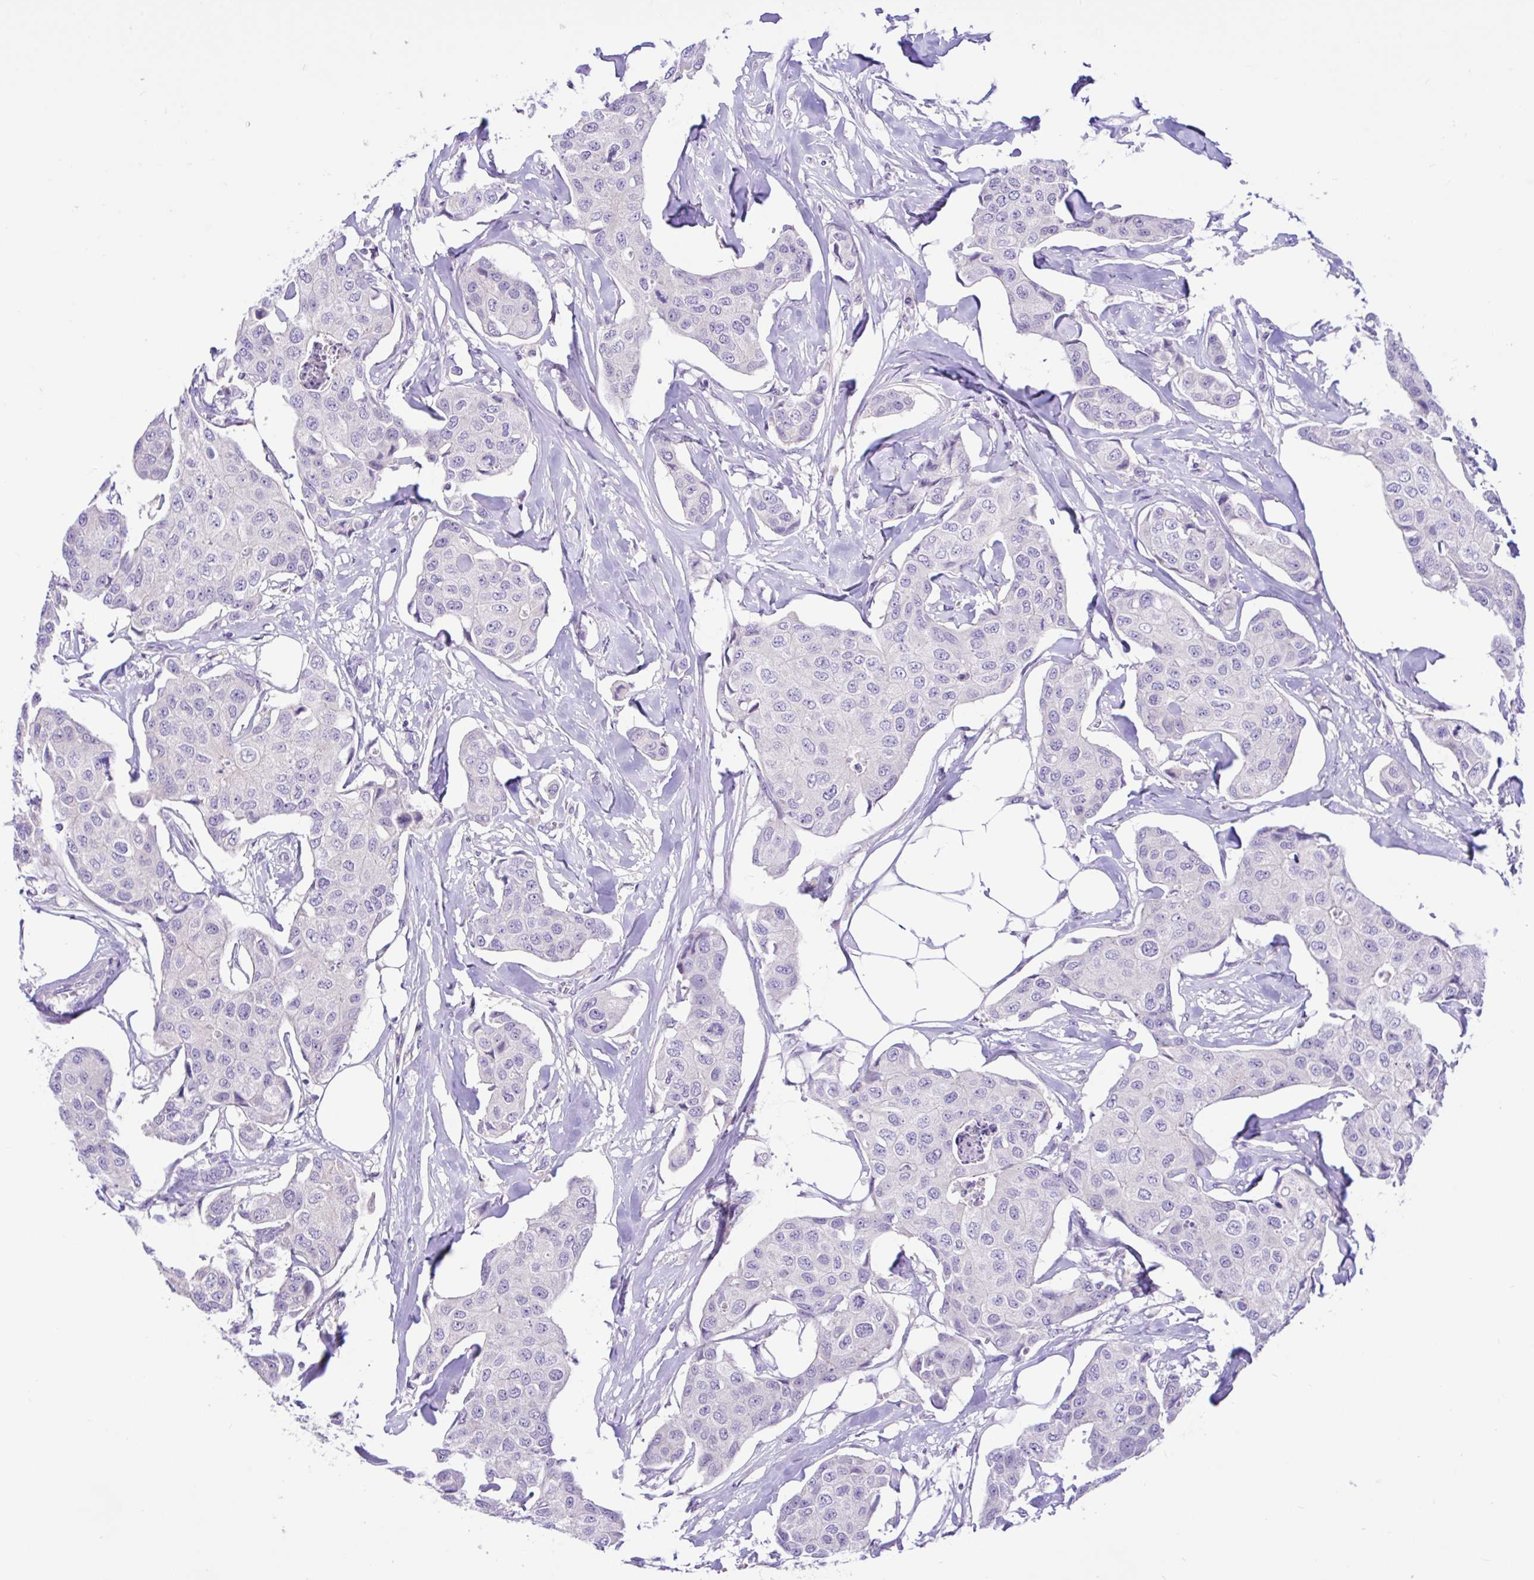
{"staining": {"intensity": "negative", "quantity": "none", "location": "none"}, "tissue": "breast cancer", "cell_type": "Tumor cells", "image_type": "cancer", "snomed": [{"axis": "morphology", "description": "Duct carcinoma"}, {"axis": "topography", "description": "Breast"}, {"axis": "topography", "description": "Lymph node"}], "caption": "Tumor cells are negative for brown protein staining in breast cancer.", "gene": "ANO4", "patient": {"sex": "female", "age": 80}}